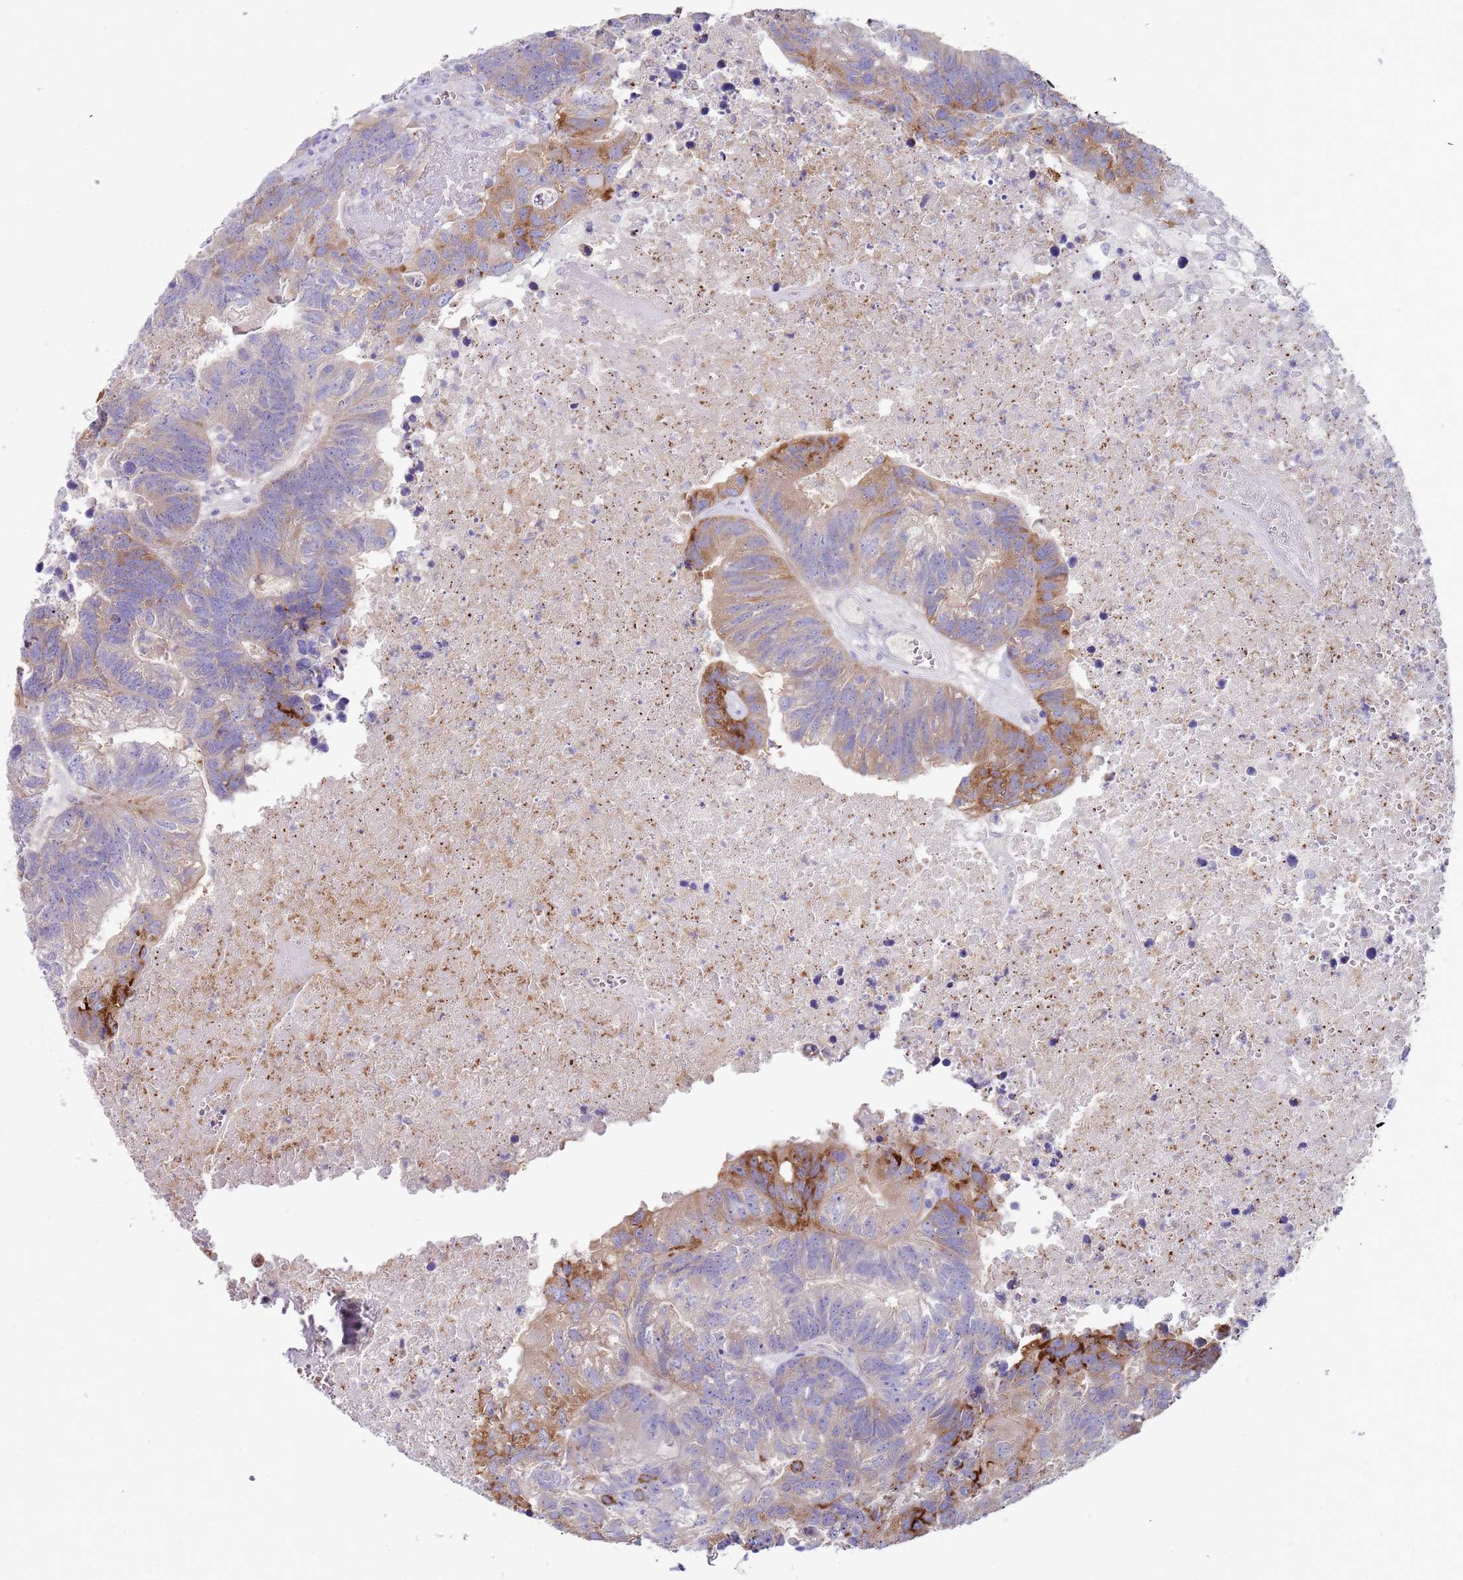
{"staining": {"intensity": "strong", "quantity": "<25%", "location": "cytoplasmic/membranous"}, "tissue": "colorectal cancer", "cell_type": "Tumor cells", "image_type": "cancer", "snomed": [{"axis": "morphology", "description": "Adenocarcinoma, NOS"}, {"axis": "topography", "description": "Colon"}], "caption": "IHC histopathology image of neoplastic tissue: colorectal cancer stained using immunohistochemistry (IHC) demonstrates medium levels of strong protein expression localized specifically in the cytoplasmic/membranous of tumor cells, appearing as a cytoplasmic/membranous brown color.", "gene": "TYW1", "patient": {"sex": "female", "age": 48}}